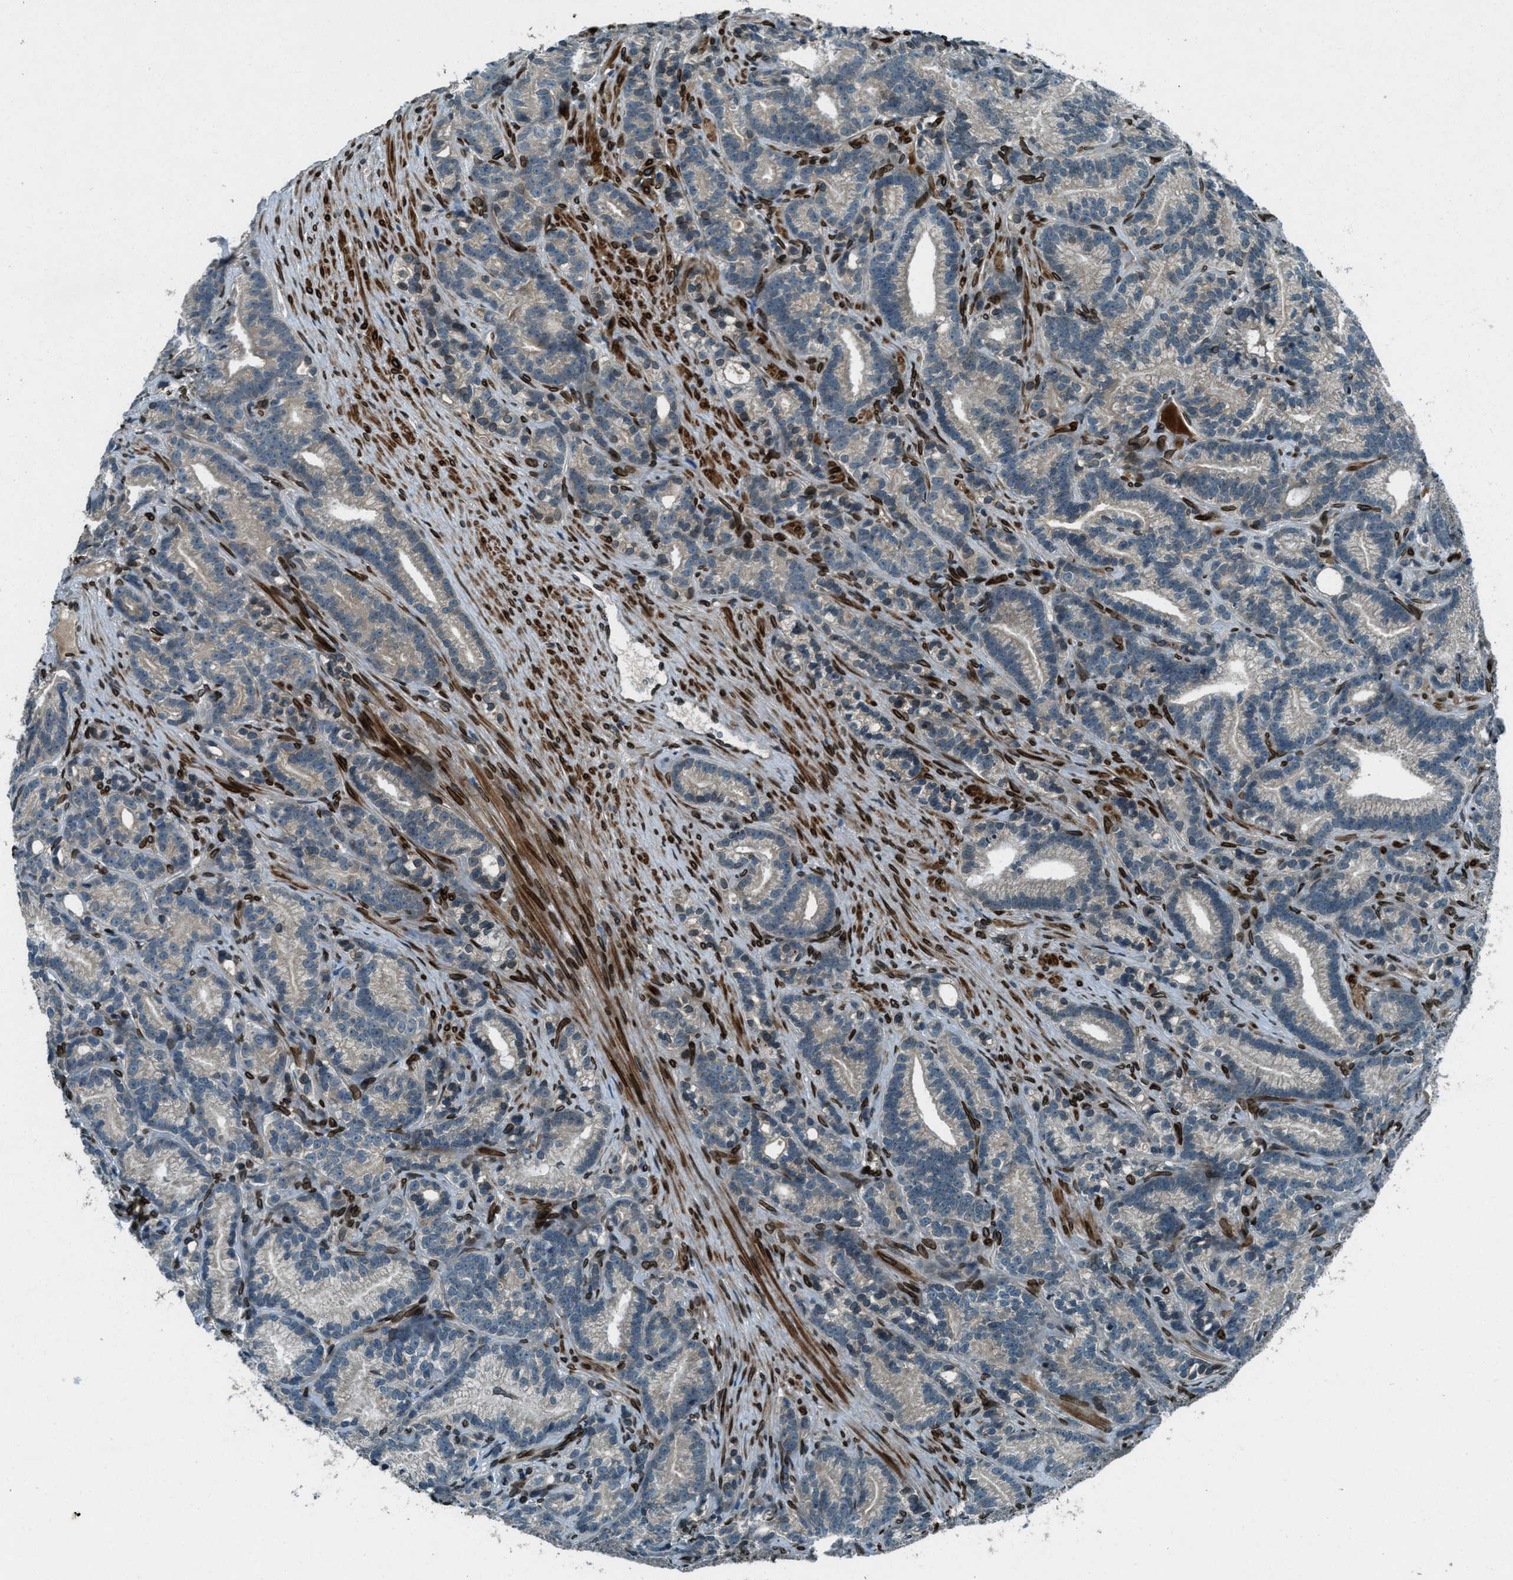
{"staining": {"intensity": "weak", "quantity": "25%-75%", "location": "cytoplasmic/membranous"}, "tissue": "prostate cancer", "cell_type": "Tumor cells", "image_type": "cancer", "snomed": [{"axis": "morphology", "description": "Adenocarcinoma, Low grade"}, {"axis": "topography", "description": "Prostate"}], "caption": "A low amount of weak cytoplasmic/membranous expression is identified in approximately 25%-75% of tumor cells in prostate cancer tissue. Nuclei are stained in blue.", "gene": "LEMD2", "patient": {"sex": "male", "age": 89}}